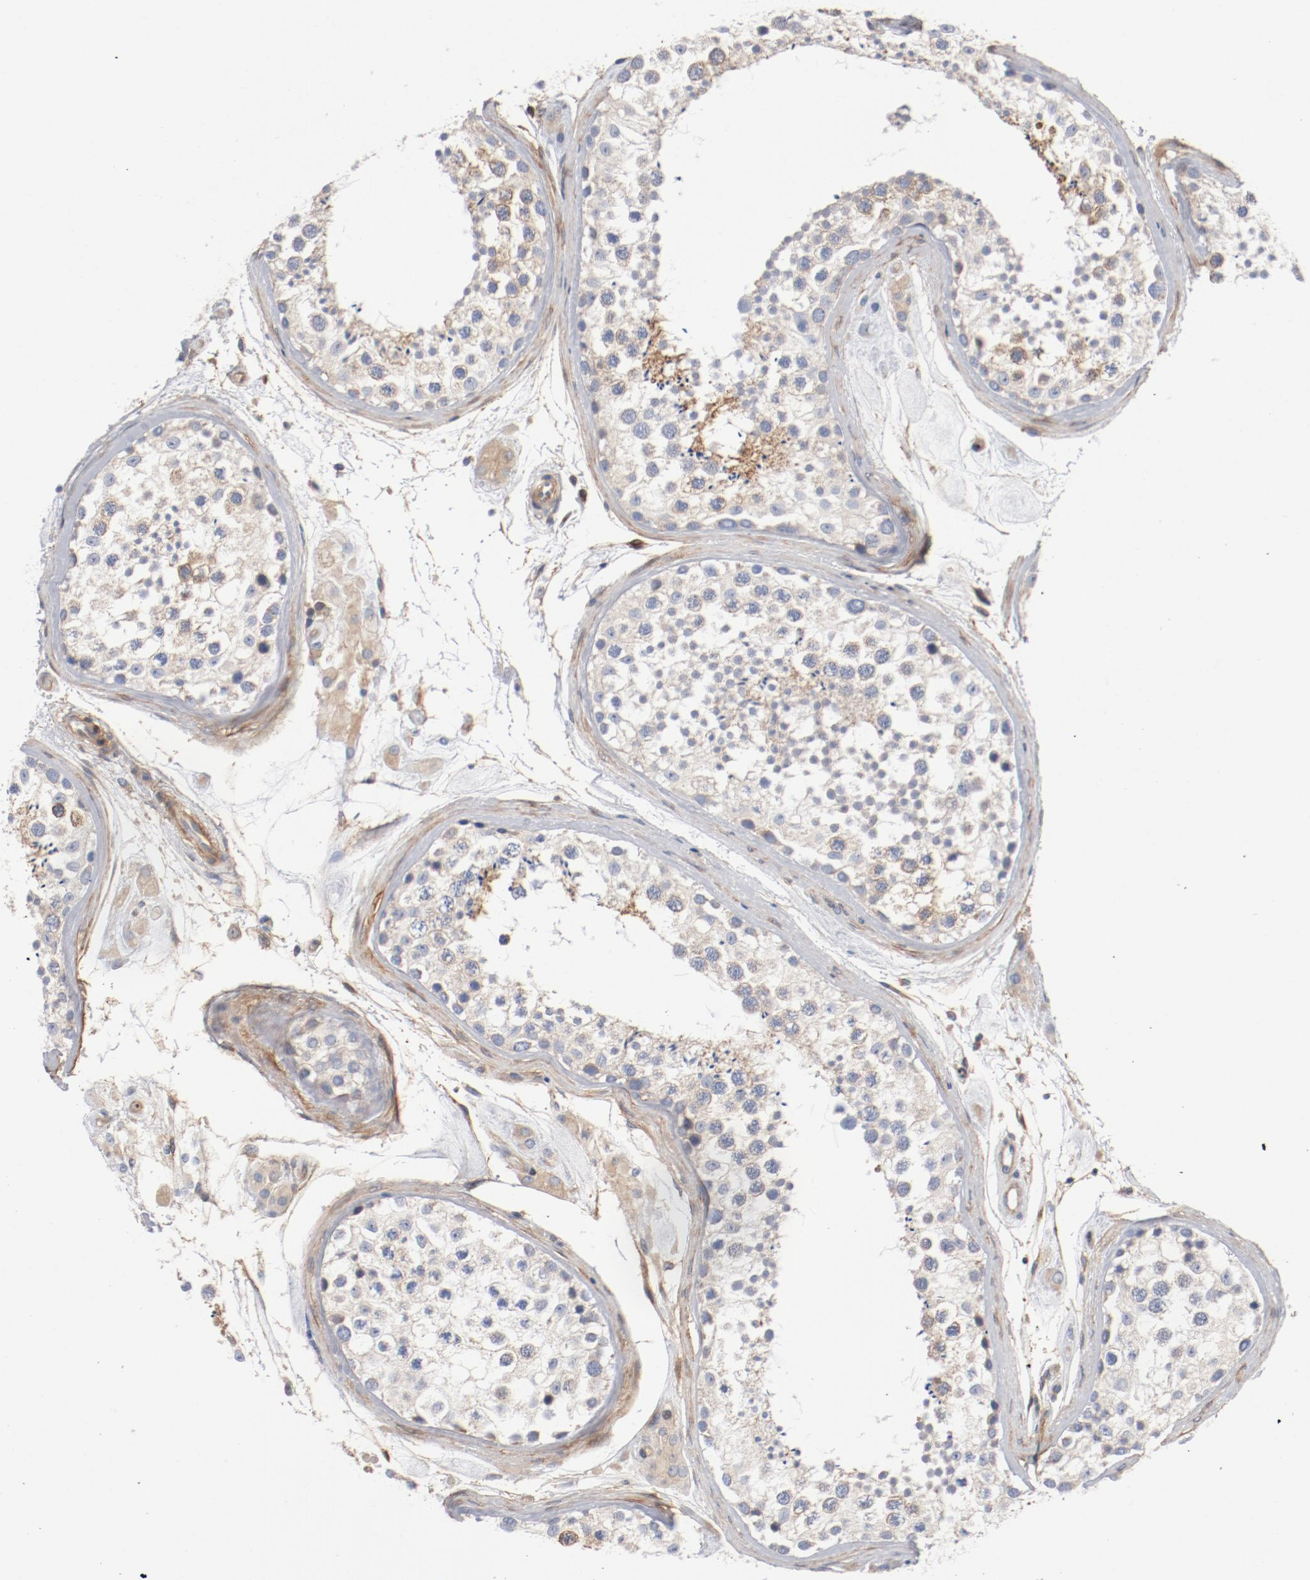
{"staining": {"intensity": "negative", "quantity": "none", "location": "none"}, "tissue": "testis", "cell_type": "Cells in seminiferous ducts", "image_type": "normal", "snomed": [{"axis": "morphology", "description": "Normal tissue, NOS"}, {"axis": "topography", "description": "Testis"}], "caption": "DAB immunohistochemical staining of normal testis reveals no significant staining in cells in seminiferous ducts.", "gene": "ILK", "patient": {"sex": "male", "age": 46}}